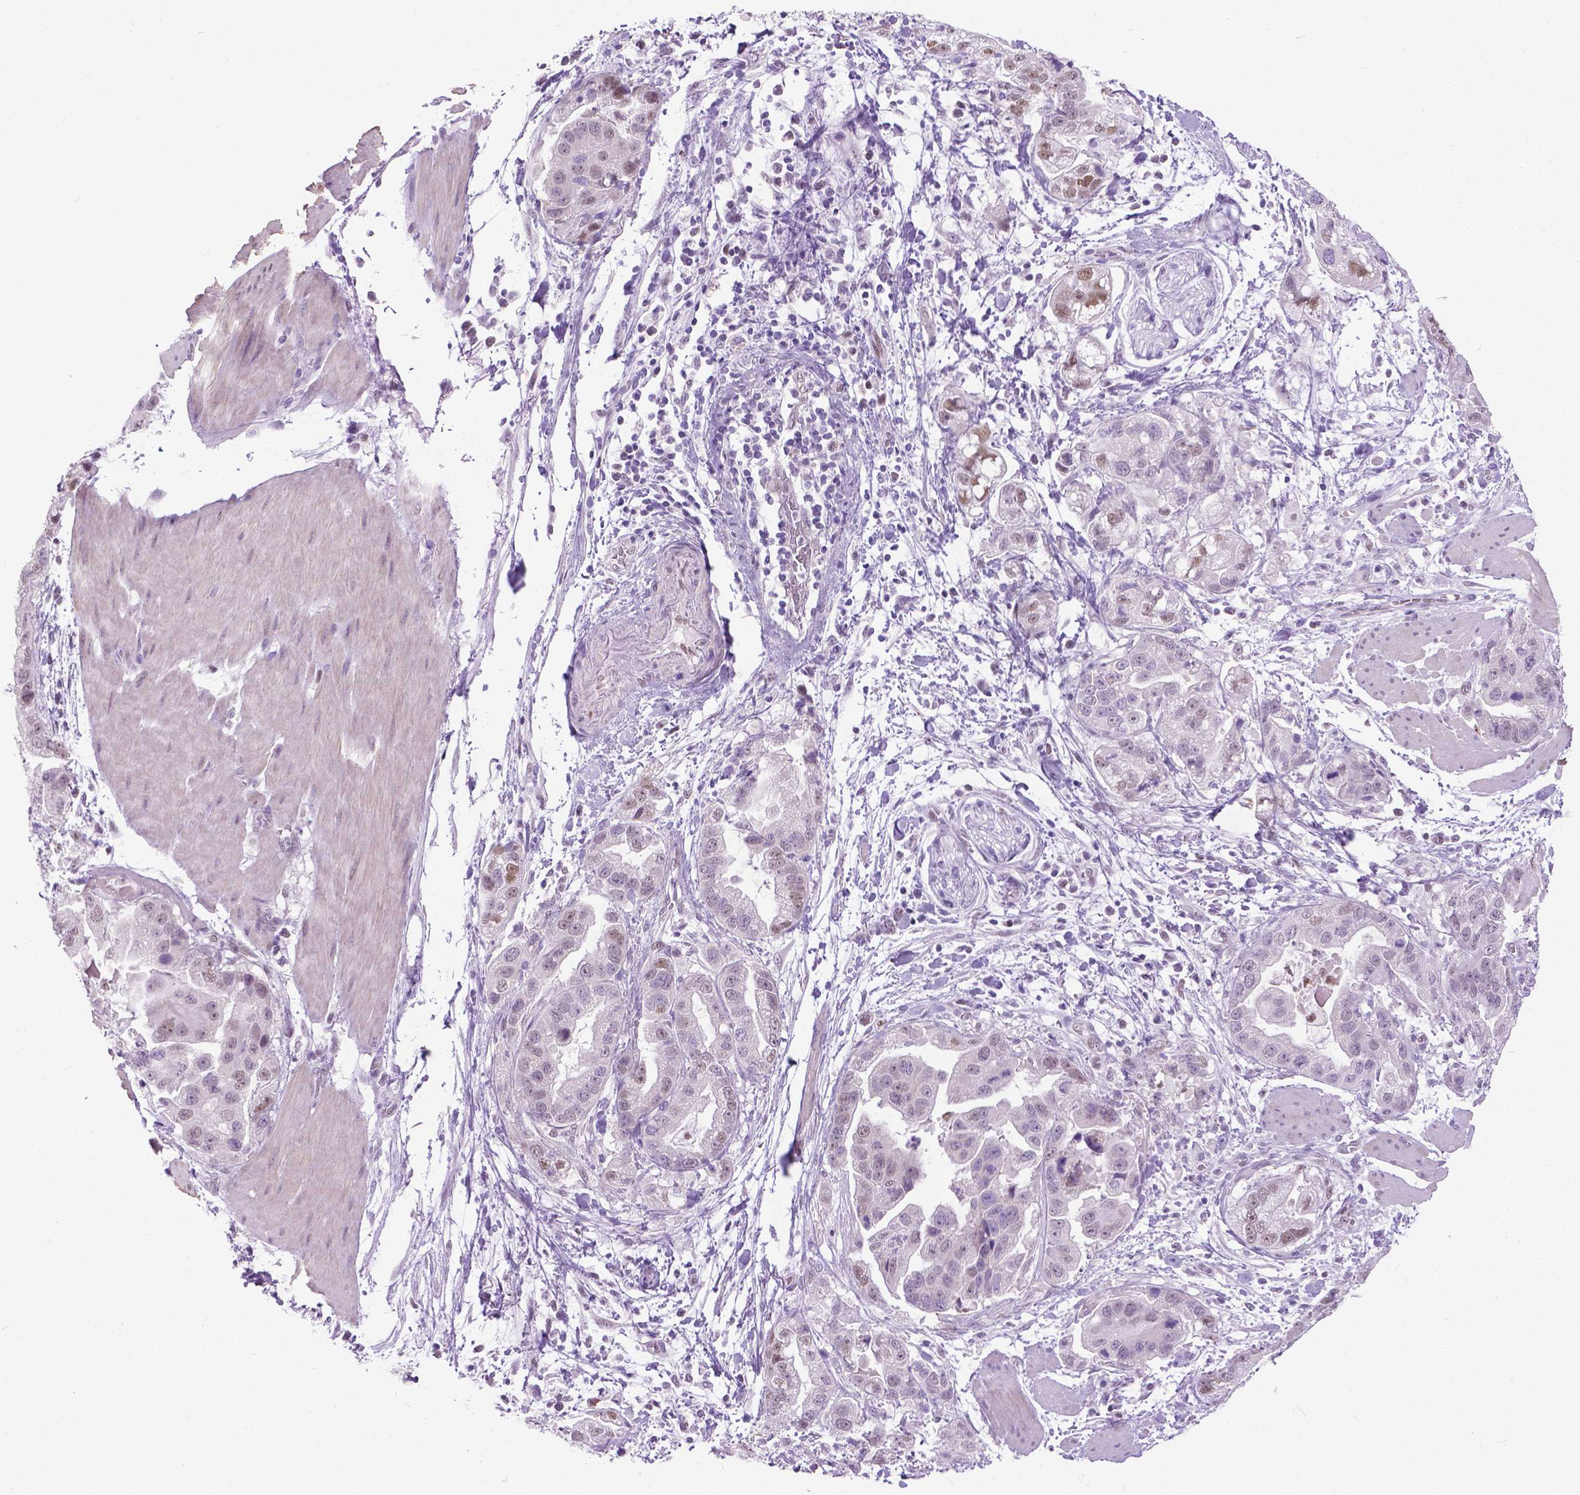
{"staining": {"intensity": "moderate", "quantity": "<25%", "location": "nuclear"}, "tissue": "stomach cancer", "cell_type": "Tumor cells", "image_type": "cancer", "snomed": [{"axis": "morphology", "description": "Adenocarcinoma, NOS"}, {"axis": "topography", "description": "Stomach"}], "caption": "This micrograph displays stomach cancer stained with IHC to label a protein in brown. The nuclear of tumor cells show moderate positivity for the protein. Nuclei are counter-stained blue.", "gene": "APCDD1L", "patient": {"sex": "male", "age": 59}}